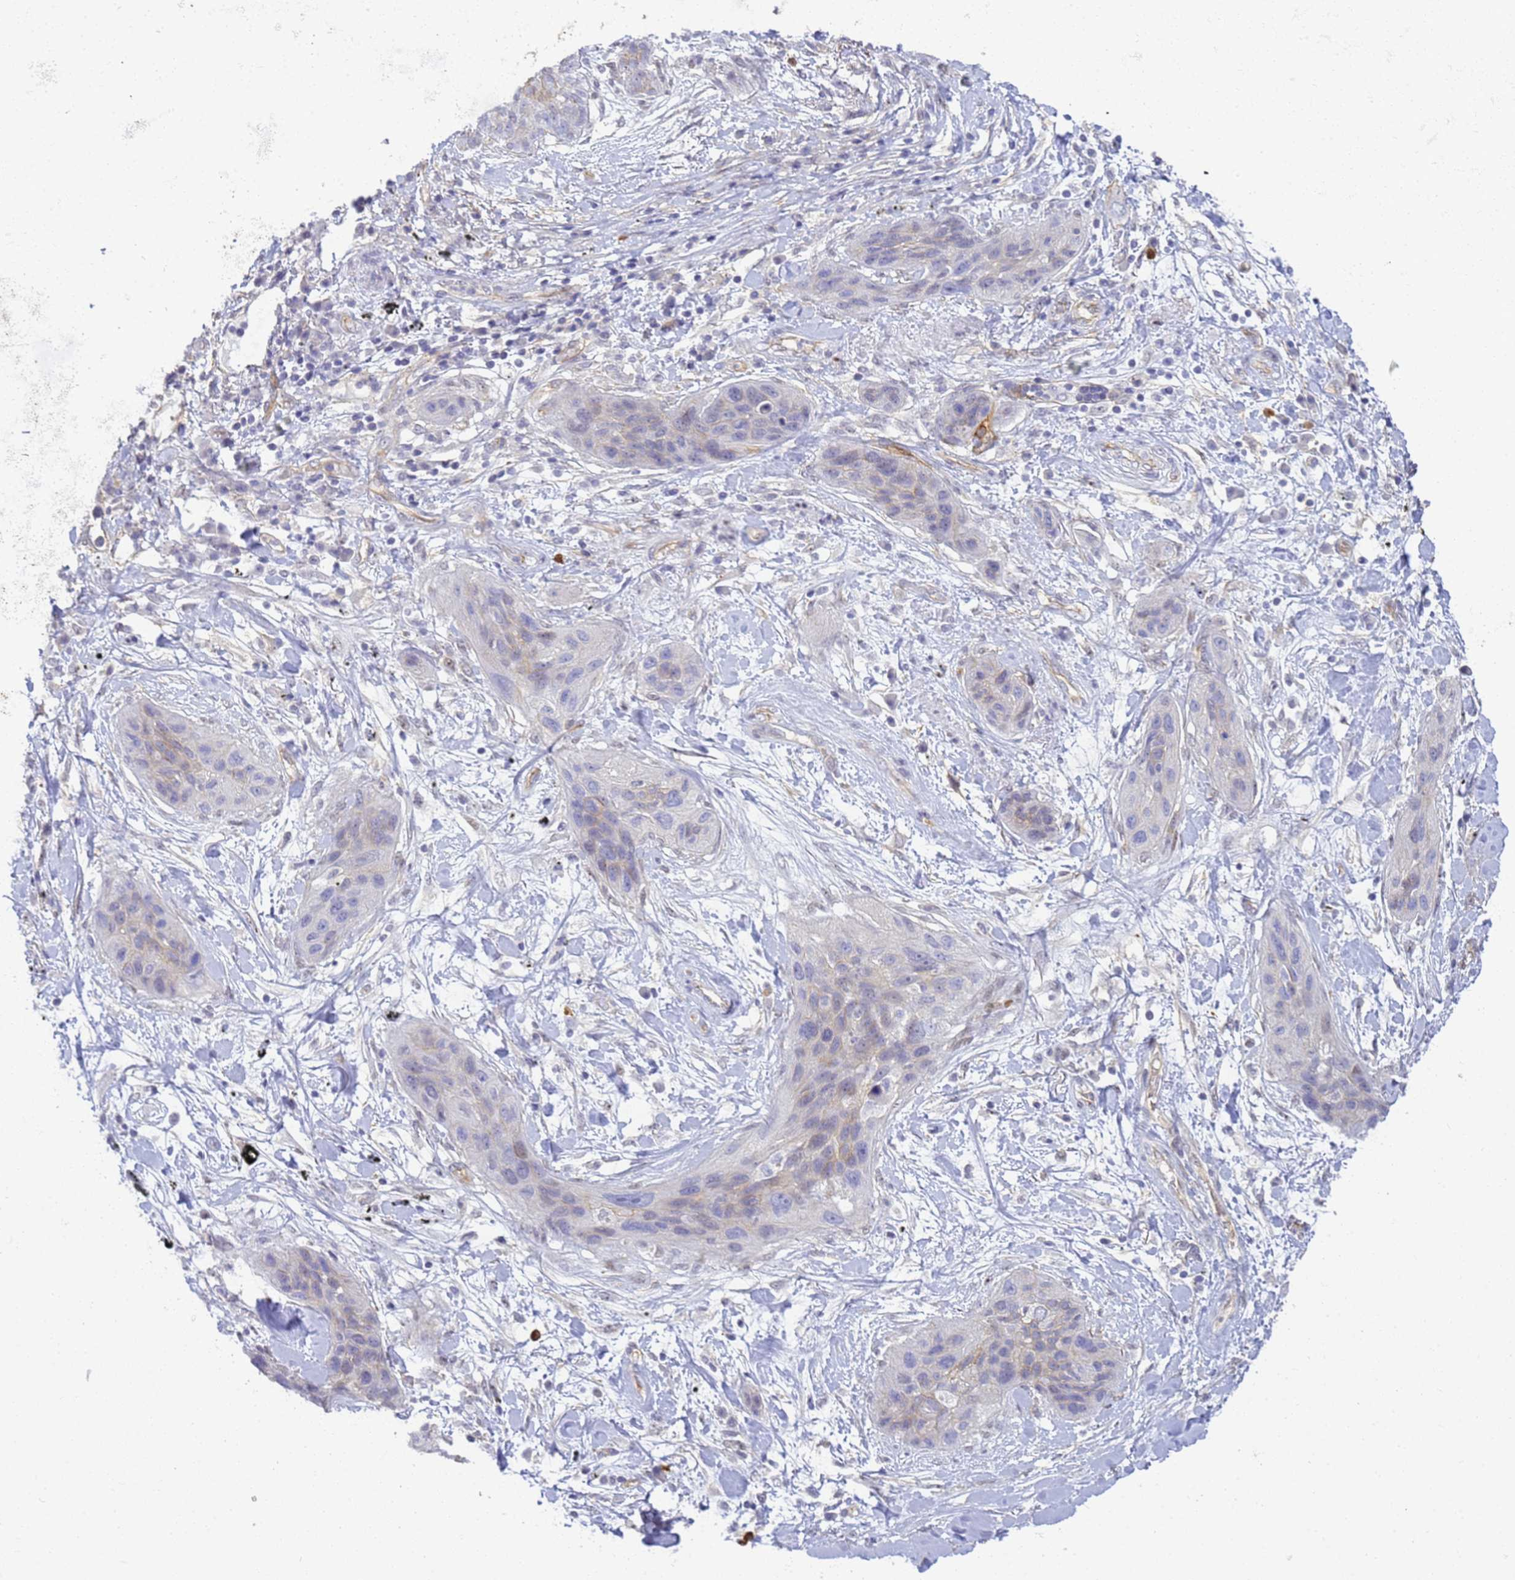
{"staining": {"intensity": "negative", "quantity": "none", "location": "none"}, "tissue": "lung cancer", "cell_type": "Tumor cells", "image_type": "cancer", "snomed": [{"axis": "morphology", "description": "Squamous cell carcinoma, NOS"}, {"axis": "topography", "description": "Lung"}], "caption": "Photomicrograph shows no protein positivity in tumor cells of lung cancer tissue.", "gene": "GON4L", "patient": {"sex": "female", "age": 70}}